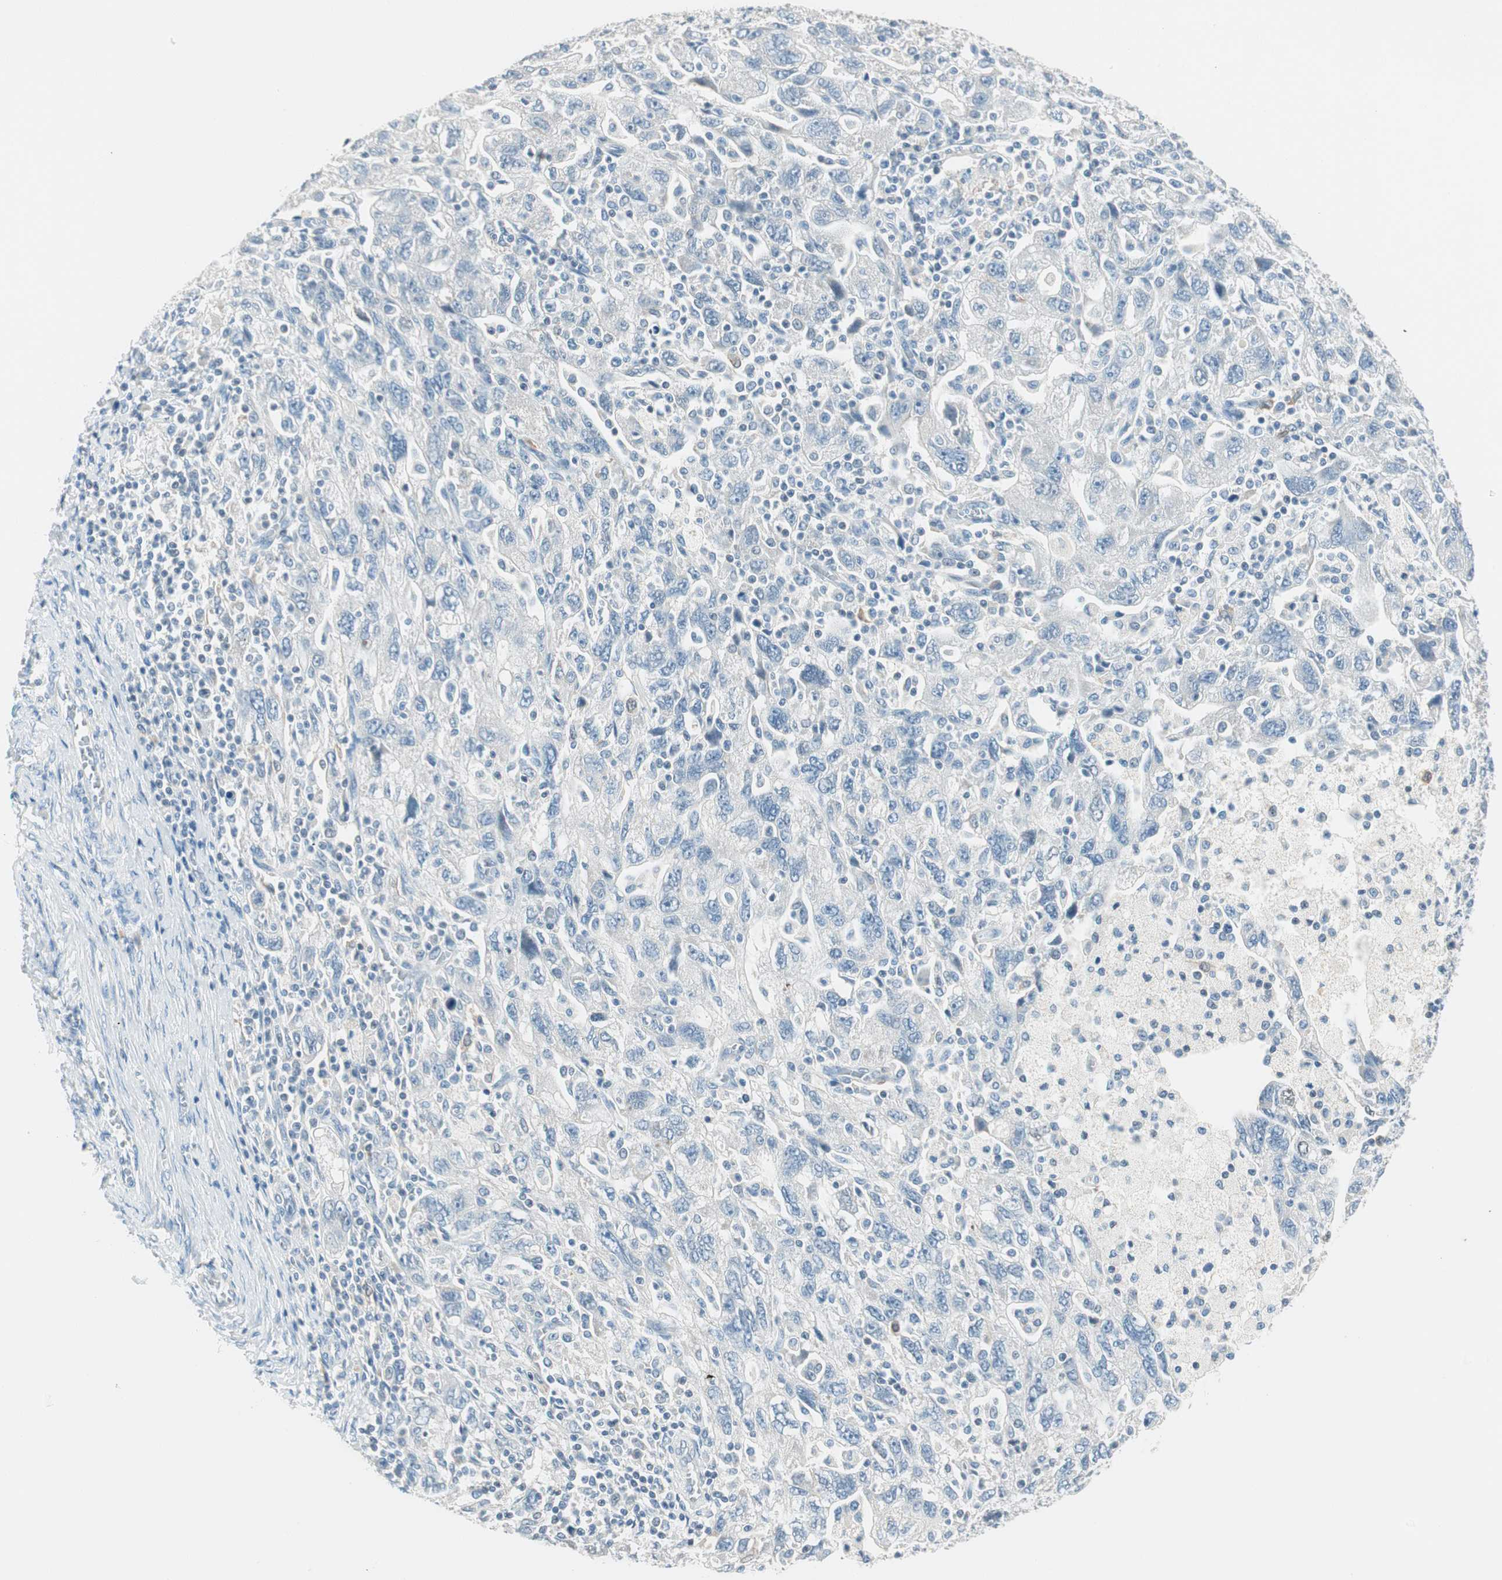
{"staining": {"intensity": "negative", "quantity": "none", "location": "none"}, "tissue": "ovarian cancer", "cell_type": "Tumor cells", "image_type": "cancer", "snomed": [{"axis": "morphology", "description": "Carcinoma, NOS"}, {"axis": "morphology", "description": "Cystadenocarcinoma, serous, NOS"}, {"axis": "topography", "description": "Ovary"}], "caption": "The micrograph demonstrates no significant expression in tumor cells of ovarian cancer (serous cystadenocarcinoma).", "gene": "GNAO1", "patient": {"sex": "female", "age": 69}}